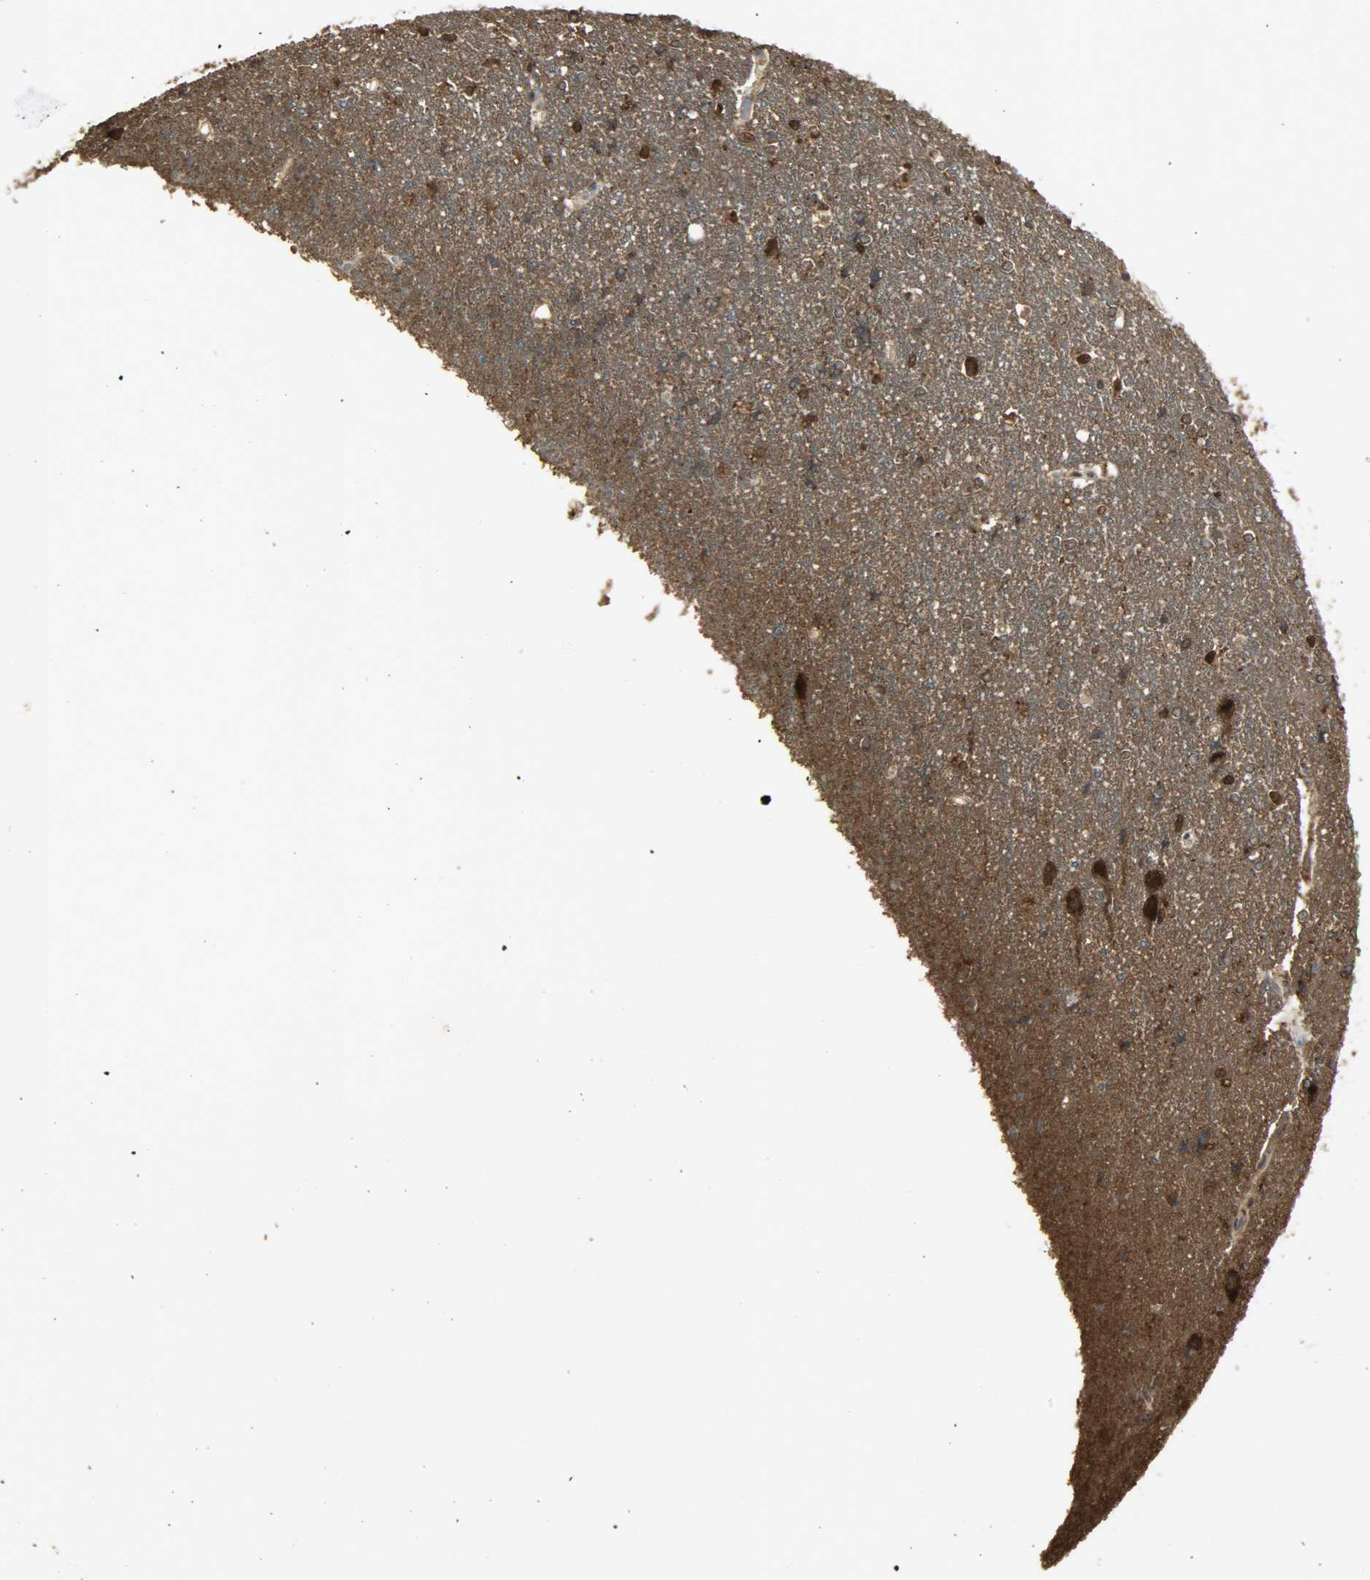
{"staining": {"intensity": "strong", "quantity": ">75%", "location": "cytoplasmic/membranous,nuclear"}, "tissue": "caudate", "cell_type": "Glial cells", "image_type": "normal", "snomed": [{"axis": "morphology", "description": "Normal tissue, NOS"}, {"axis": "topography", "description": "Lateral ventricle wall"}], "caption": "This micrograph demonstrates IHC staining of unremarkable human caudate, with high strong cytoplasmic/membranous,nuclear positivity in about >75% of glial cells.", "gene": "YWHAZ", "patient": {"sex": "female", "age": 54}}